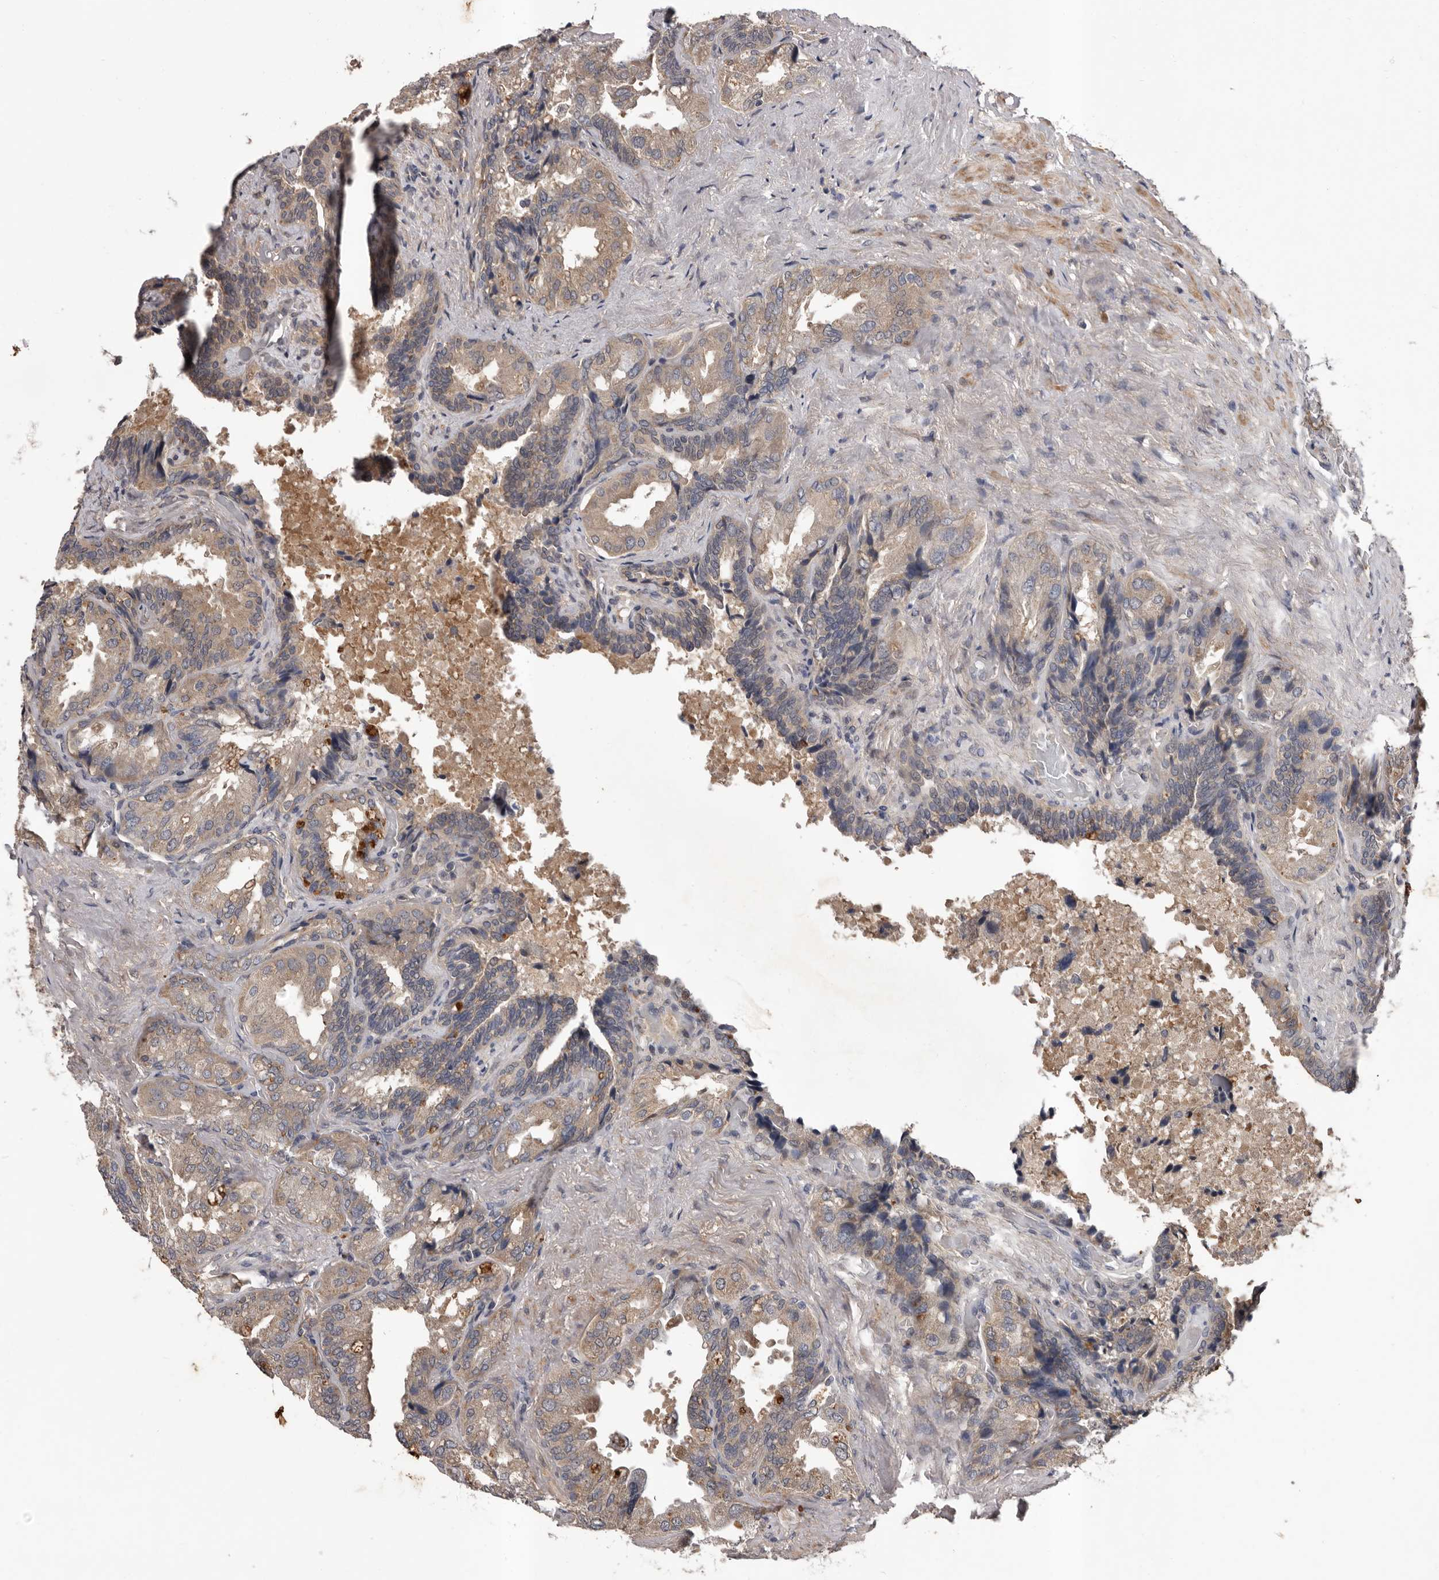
{"staining": {"intensity": "moderate", "quantity": ">75%", "location": "cytoplasmic/membranous"}, "tissue": "seminal vesicle", "cell_type": "Glandular cells", "image_type": "normal", "snomed": [{"axis": "morphology", "description": "Normal tissue, NOS"}, {"axis": "topography", "description": "Seminal veicle"}, {"axis": "topography", "description": "Peripheral nerve tissue"}], "caption": "Moderate cytoplasmic/membranous staining for a protein is present in approximately >75% of glandular cells of benign seminal vesicle using IHC.", "gene": "PRKD1", "patient": {"sex": "male", "age": 63}}